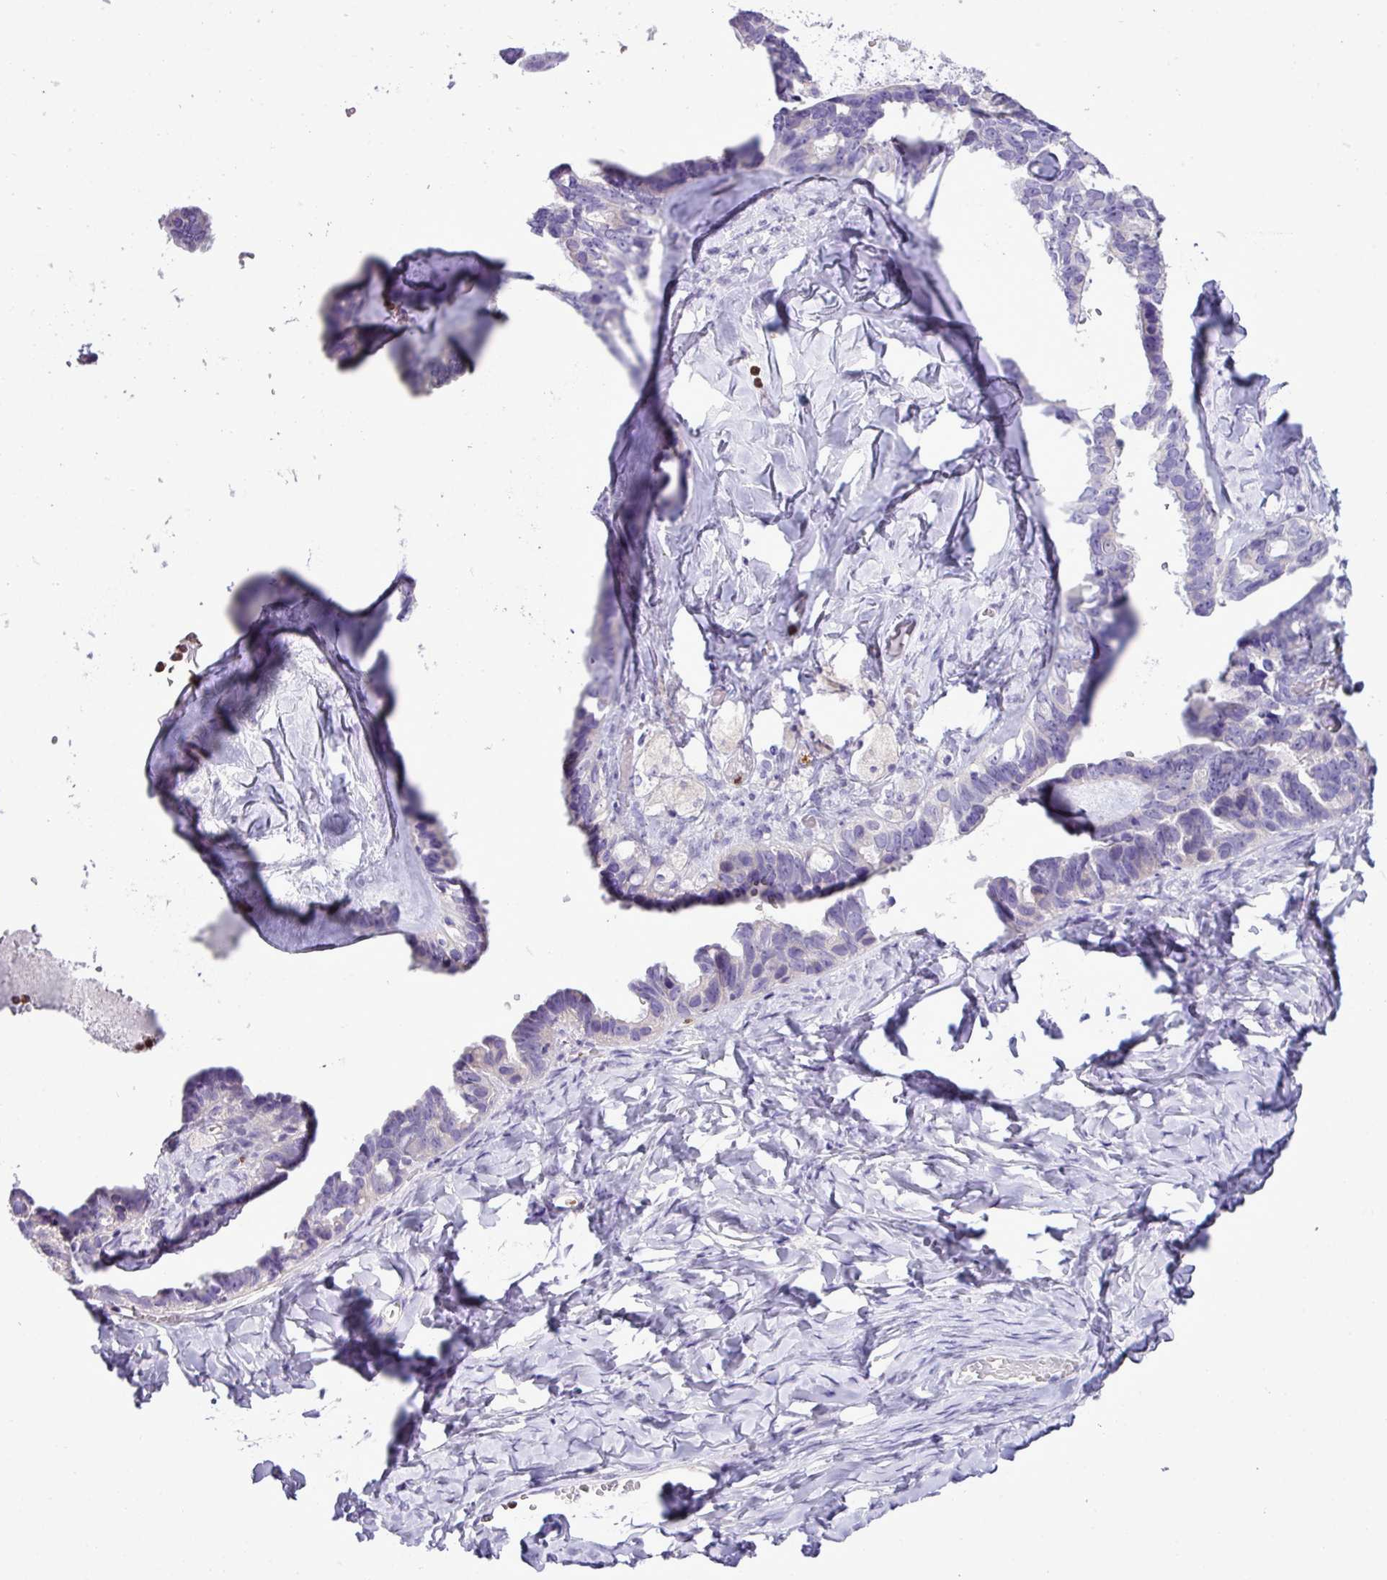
{"staining": {"intensity": "negative", "quantity": "none", "location": "none"}, "tissue": "ovarian cancer", "cell_type": "Tumor cells", "image_type": "cancer", "snomed": [{"axis": "morphology", "description": "Cystadenocarcinoma, serous, NOS"}, {"axis": "topography", "description": "Ovary"}], "caption": "Tumor cells are negative for protein expression in human ovarian serous cystadenocarcinoma.", "gene": "ZSCAN5A", "patient": {"sex": "female", "age": 69}}